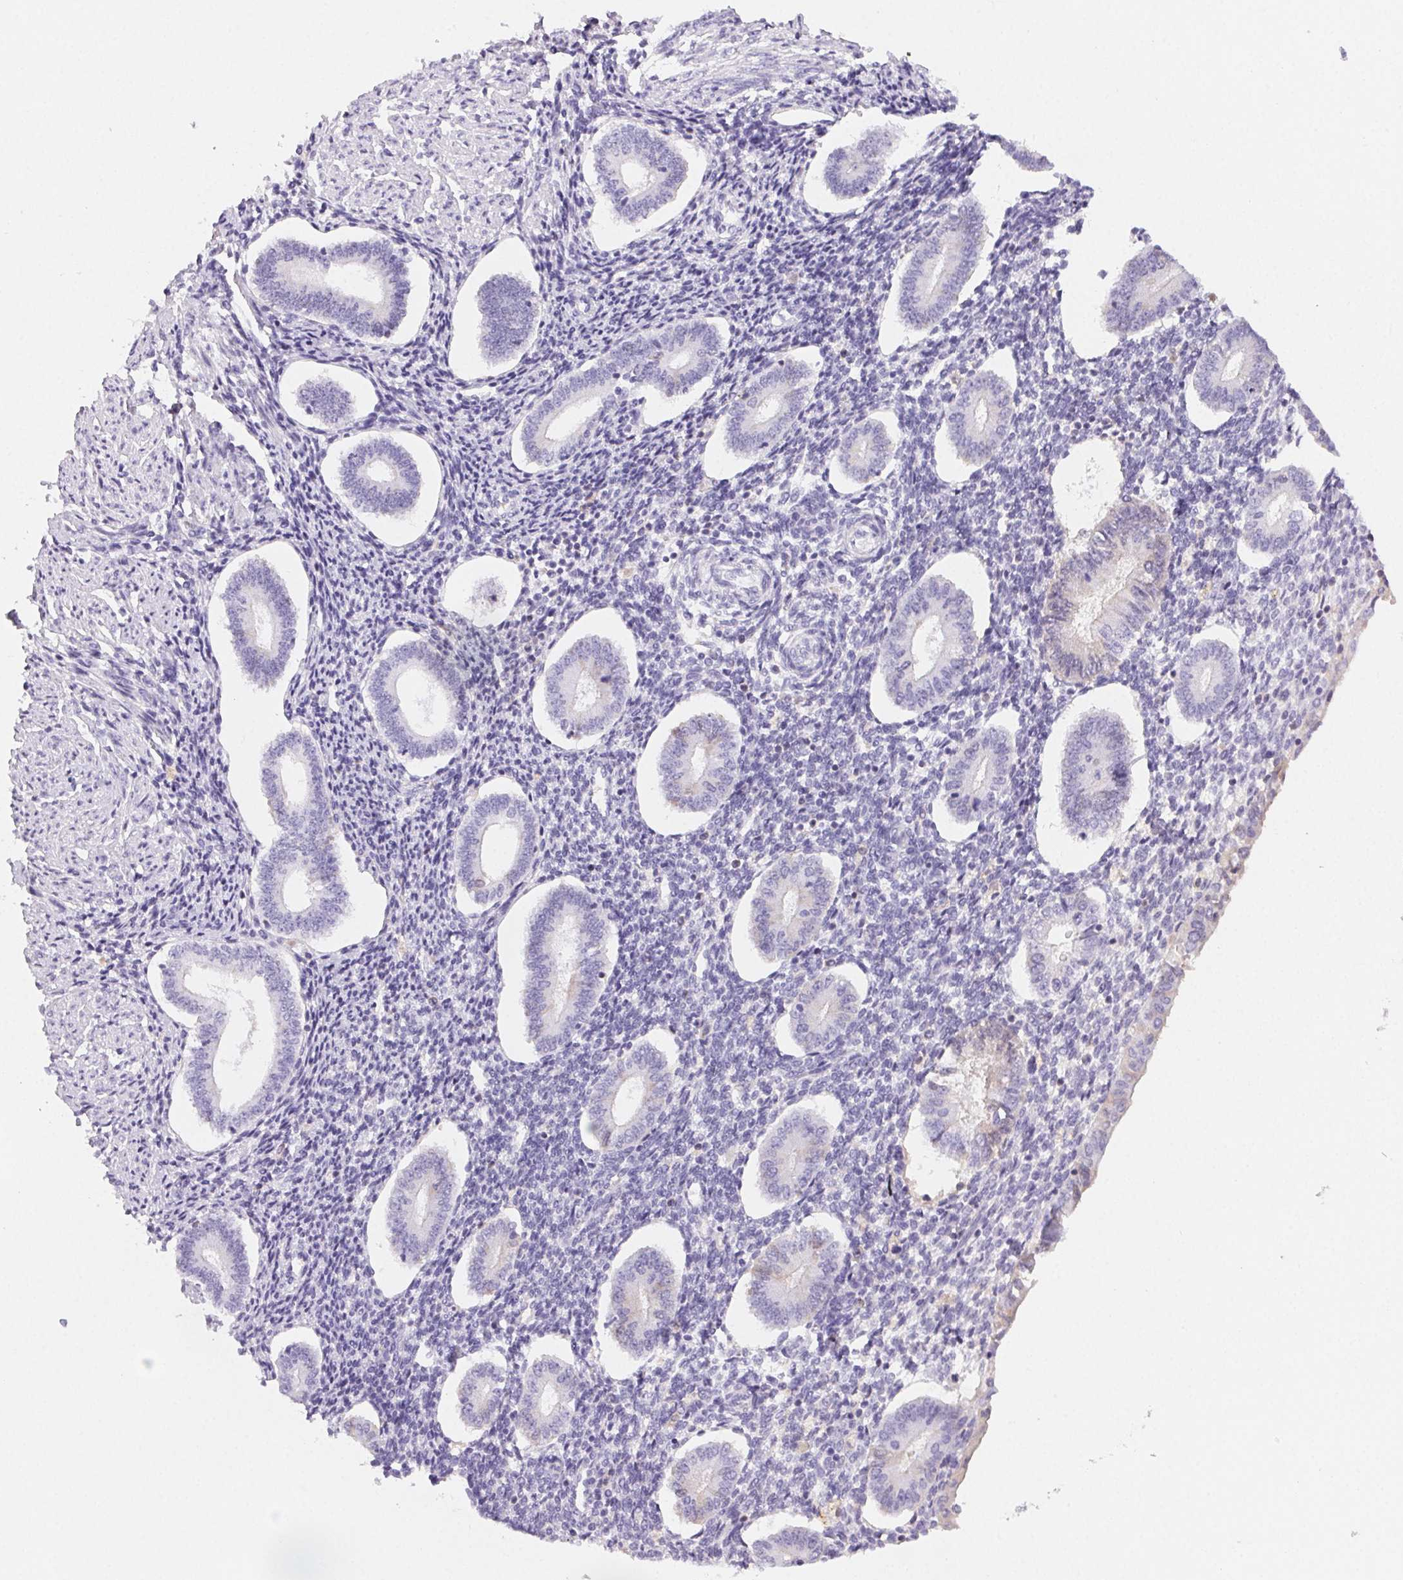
{"staining": {"intensity": "negative", "quantity": "none", "location": "none"}, "tissue": "endometrium", "cell_type": "Cells in endometrial stroma", "image_type": "normal", "snomed": [{"axis": "morphology", "description": "Normal tissue, NOS"}, {"axis": "topography", "description": "Endometrium"}], "caption": "Immunohistochemistry of normal endometrium exhibits no expression in cells in endometrial stroma. (DAB IHC visualized using brightfield microscopy, high magnification).", "gene": "PADI4", "patient": {"sex": "female", "age": 40}}